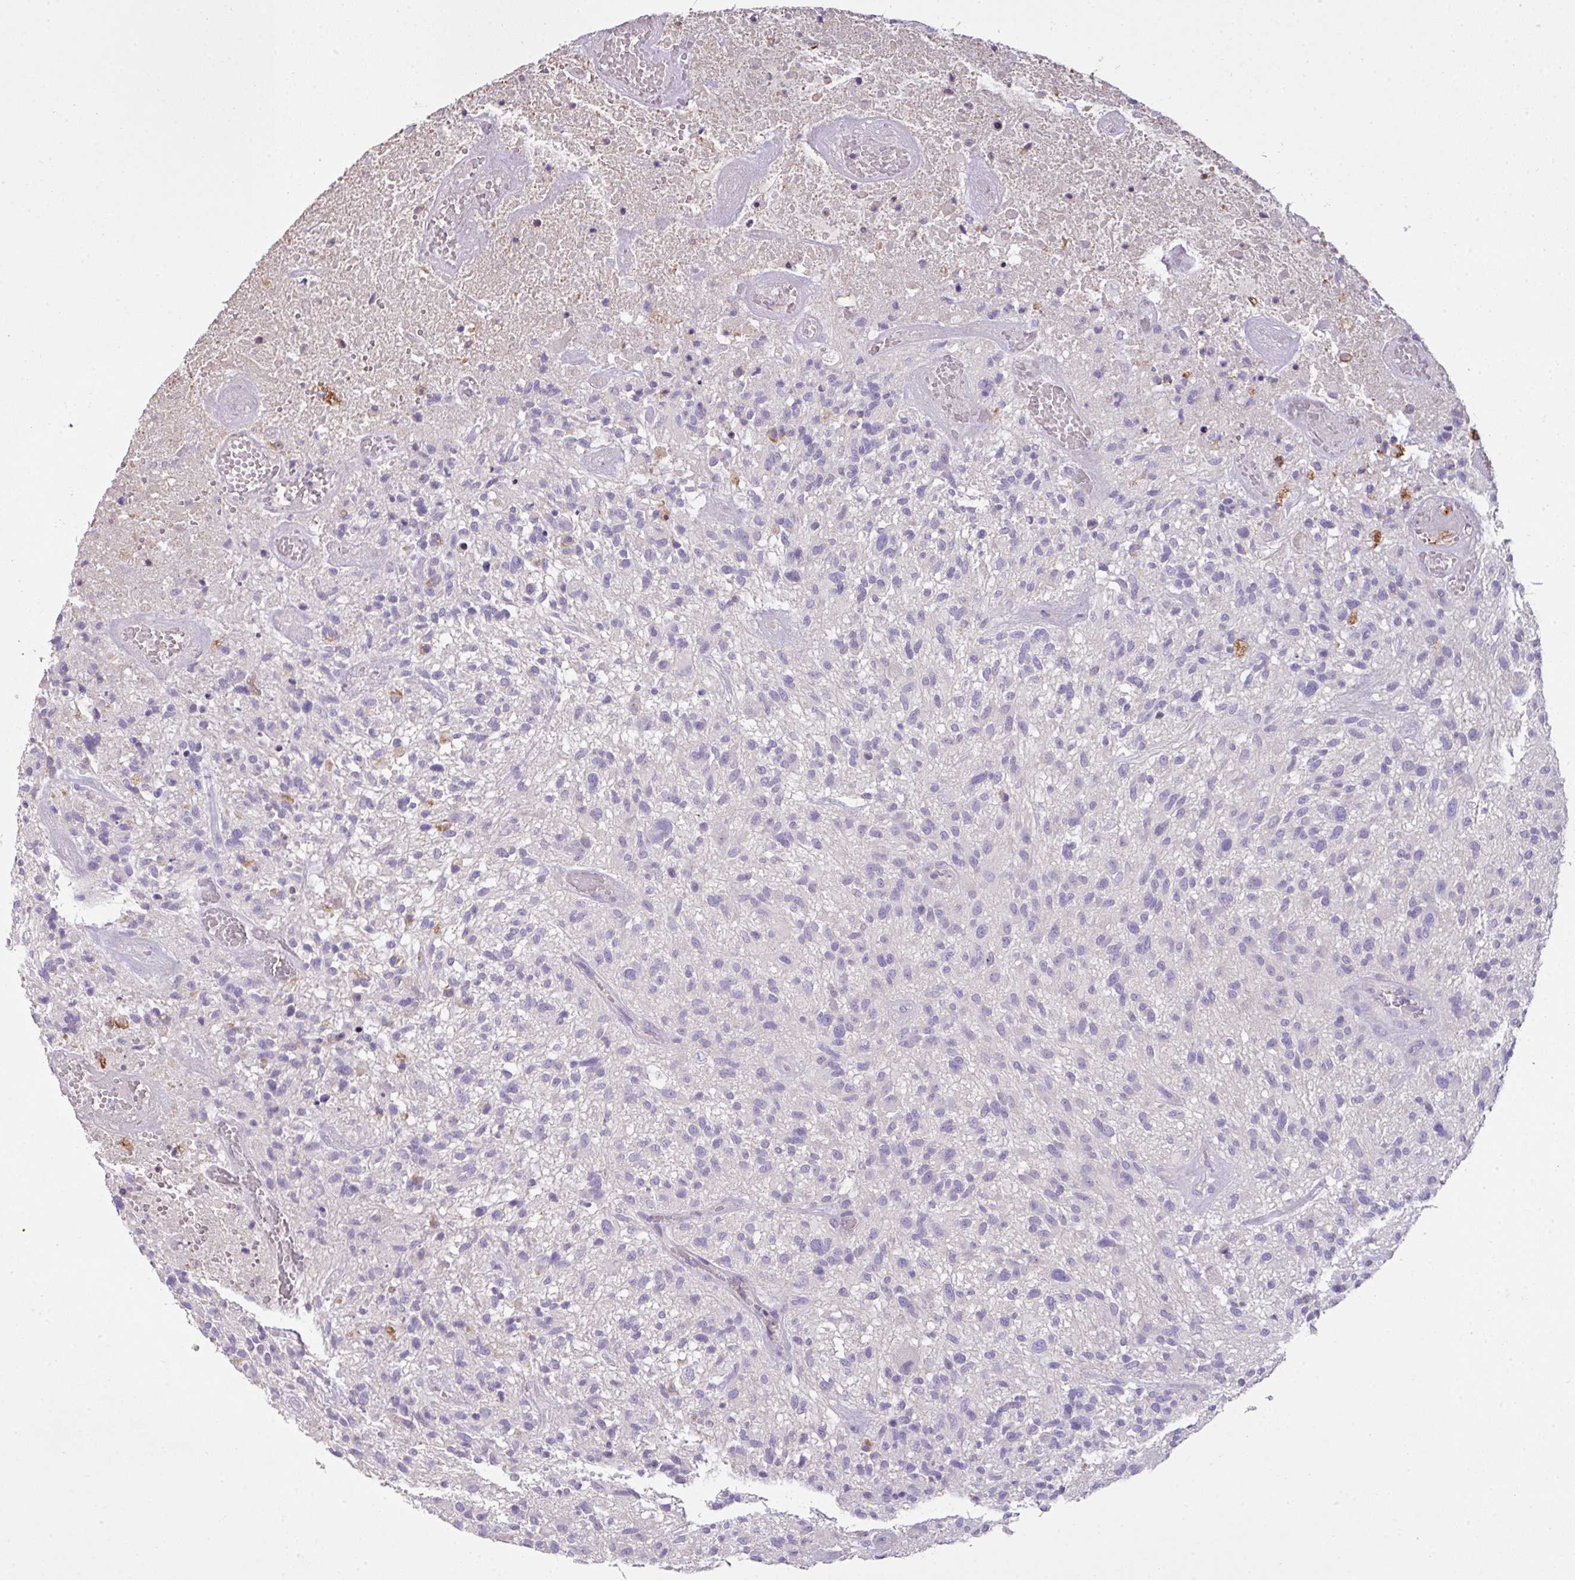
{"staining": {"intensity": "negative", "quantity": "none", "location": "none"}, "tissue": "glioma", "cell_type": "Tumor cells", "image_type": "cancer", "snomed": [{"axis": "morphology", "description": "Glioma, malignant, High grade"}, {"axis": "topography", "description": "Brain"}], "caption": "This is an immunohistochemistry (IHC) histopathology image of malignant glioma (high-grade). There is no staining in tumor cells.", "gene": "OR6C6", "patient": {"sex": "male", "age": 47}}